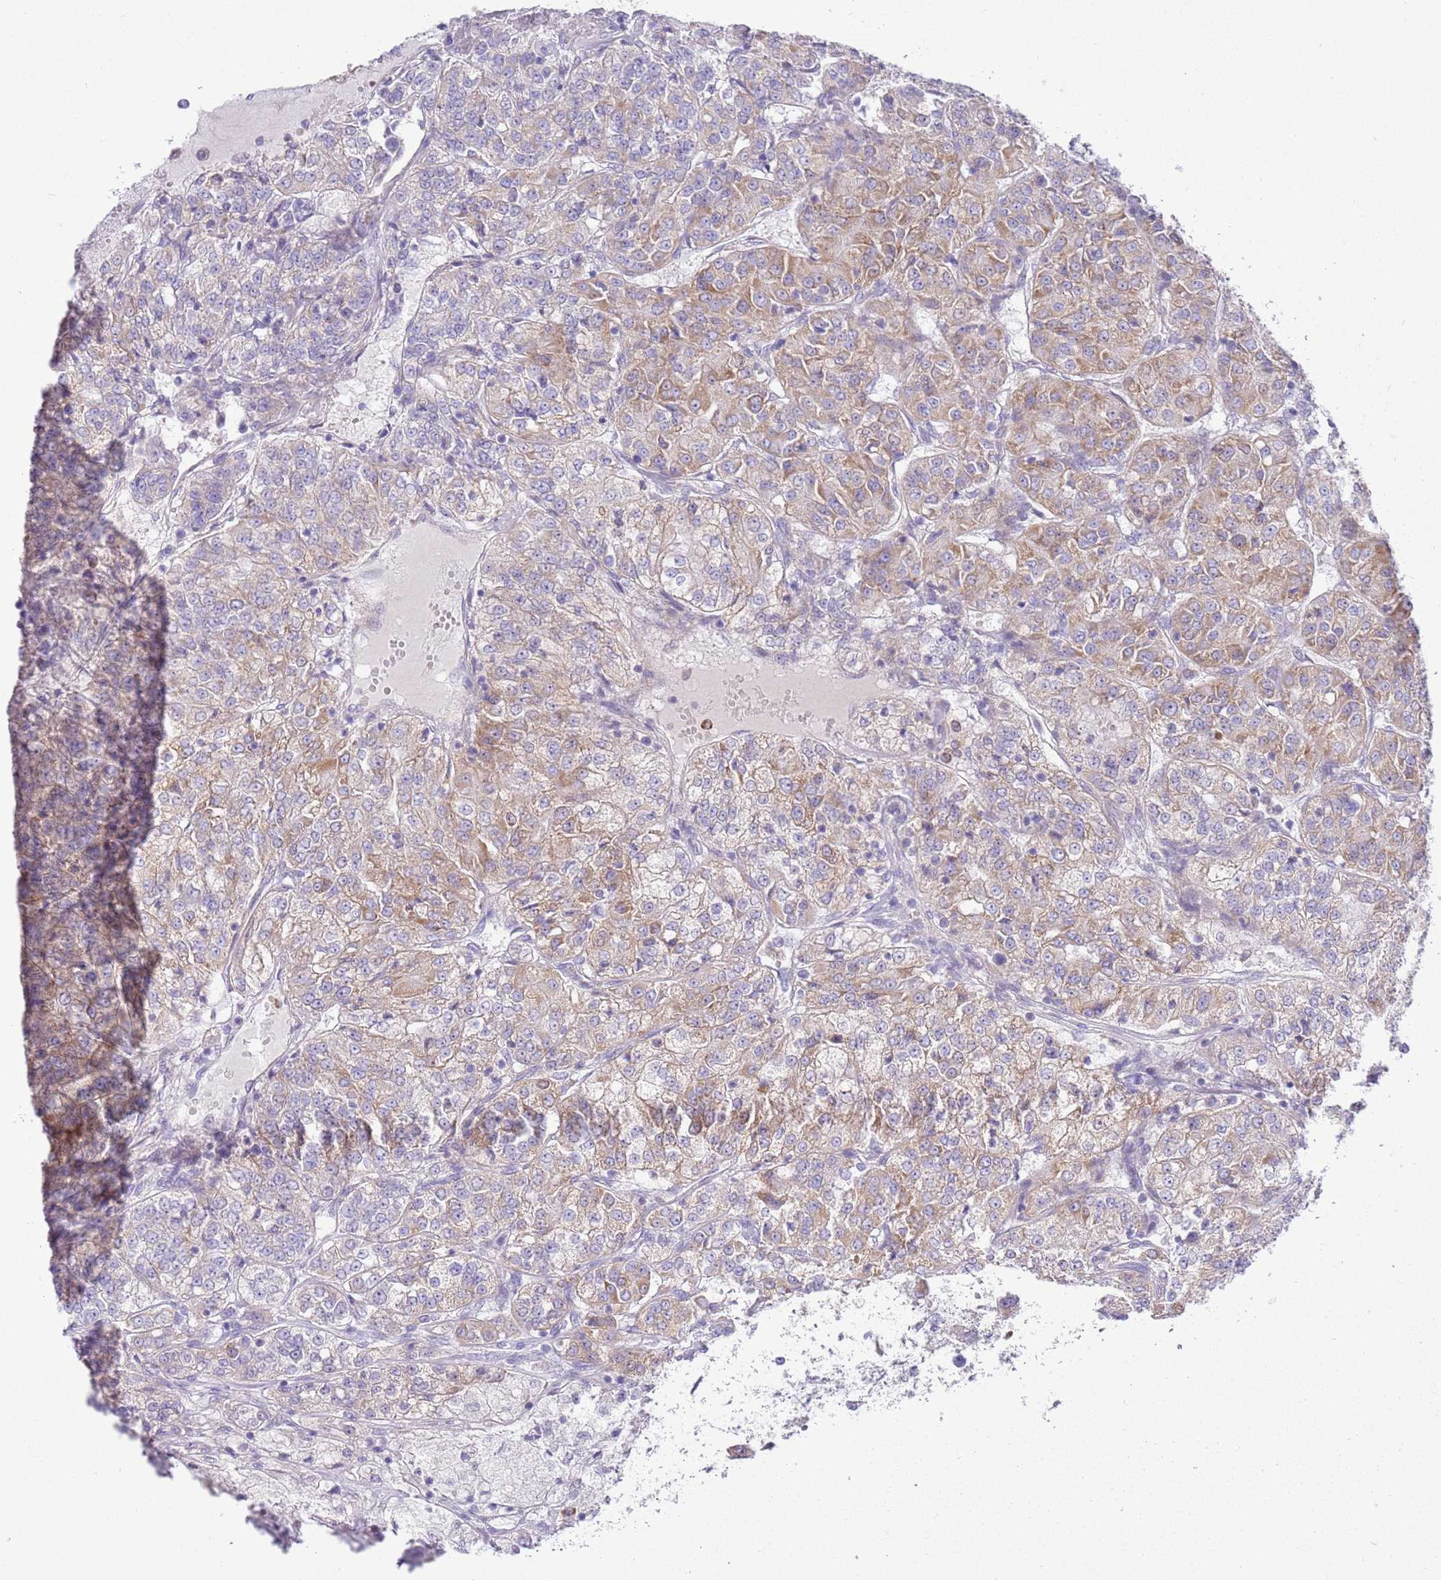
{"staining": {"intensity": "moderate", "quantity": ">75%", "location": "cytoplasmic/membranous"}, "tissue": "renal cancer", "cell_type": "Tumor cells", "image_type": "cancer", "snomed": [{"axis": "morphology", "description": "Adenocarcinoma, NOS"}, {"axis": "topography", "description": "Kidney"}], "caption": "The photomicrograph demonstrates staining of adenocarcinoma (renal), revealing moderate cytoplasmic/membranous protein expression (brown color) within tumor cells. Immunohistochemistry stains the protein in brown and the nuclei are stained blue.", "gene": "OAZ2", "patient": {"sex": "female", "age": 63}}